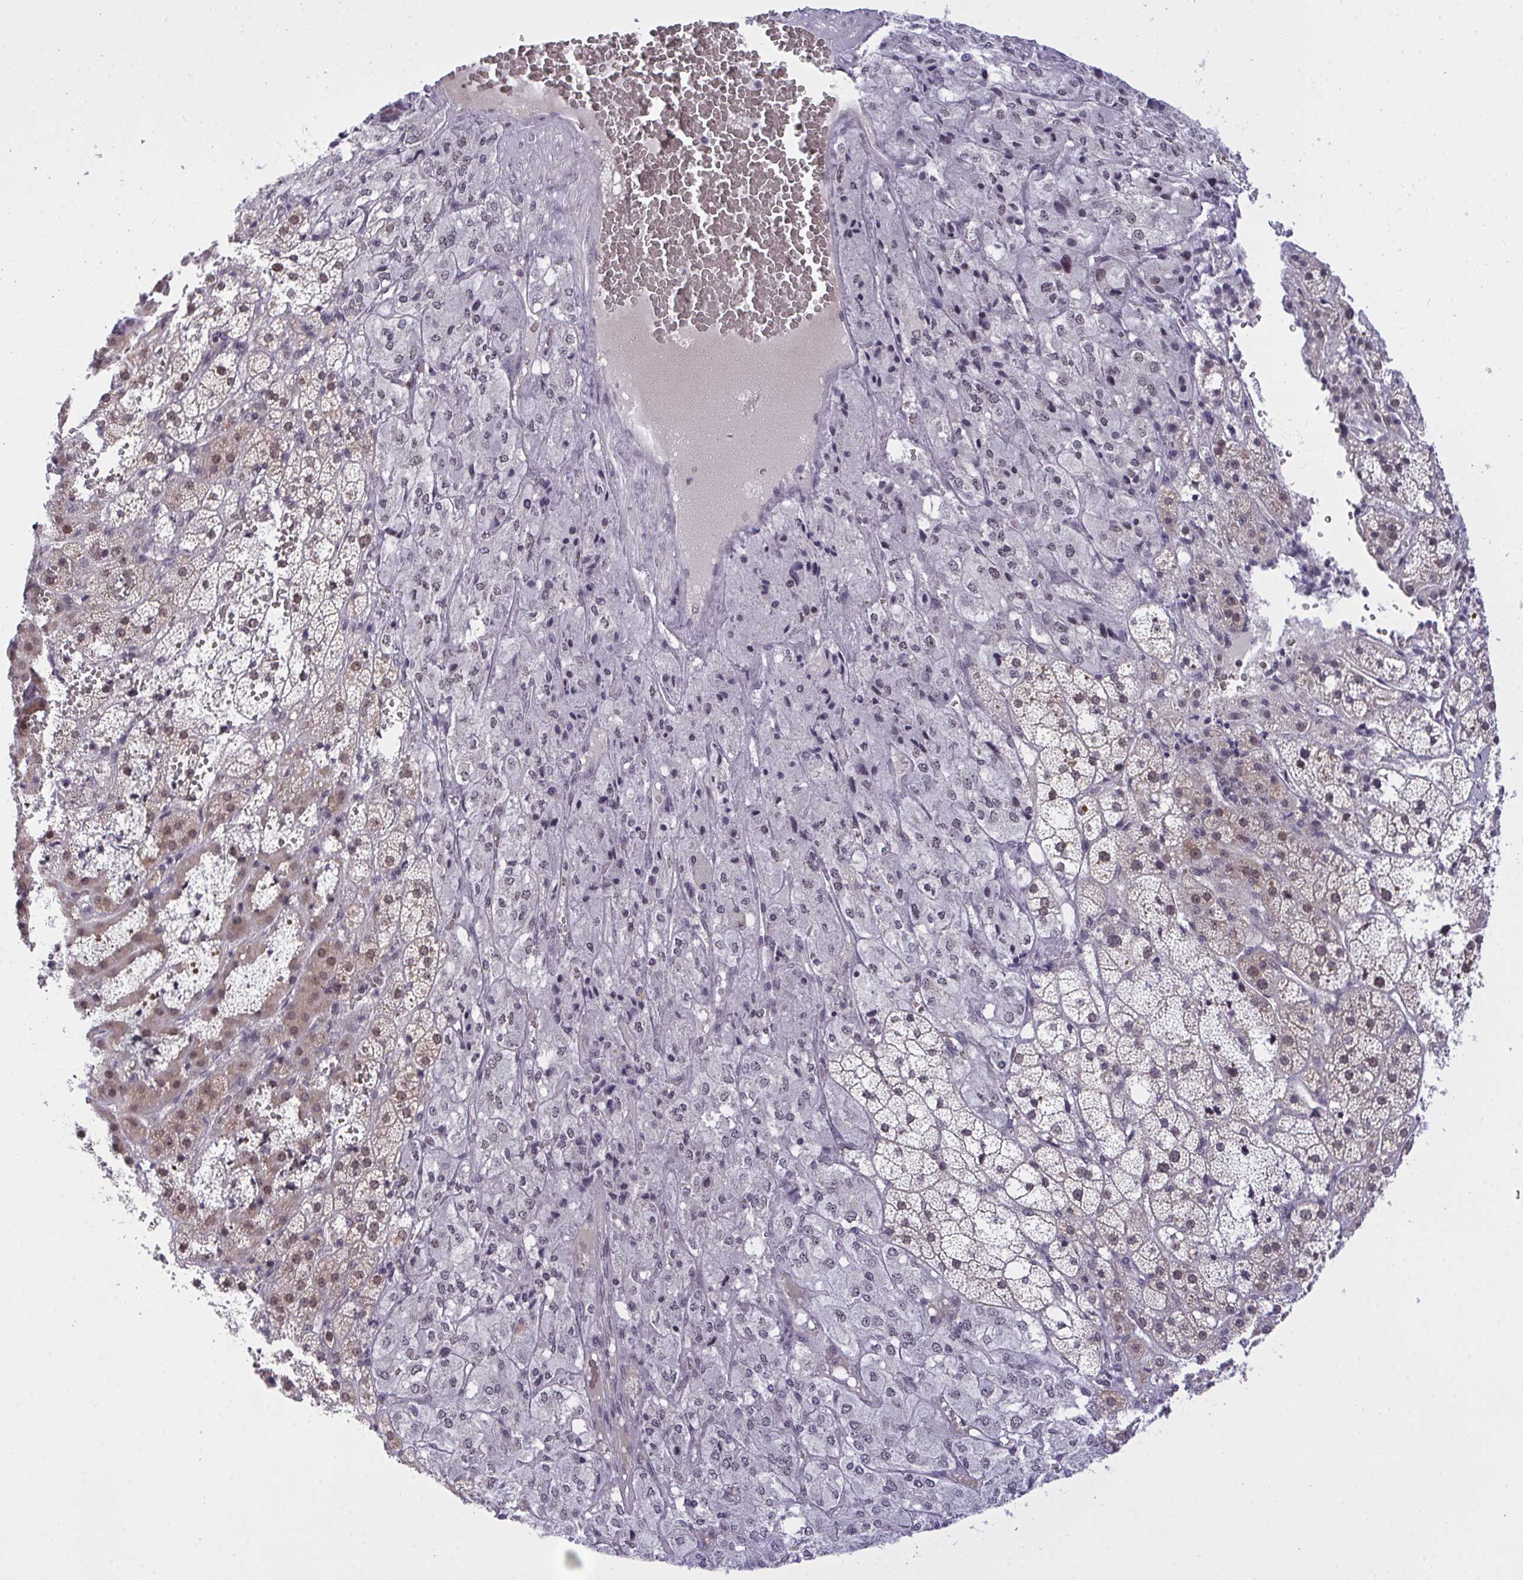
{"staining": {"intensity": "weak", "quantity": "25%-75%", "location": "cytoplasmic/membranous,nuclear"}, "tissue": "adrenal gland", "cell_type": "Glandular cells", "image_type": "normal", "snomed": [{"axis": "morphology", "description": "Normal tissue, NOS"}, {"axis": "topography", "description": "Adrenal gland"}], "caption": "The photomicrograph displays immunohistochemical staining of benign adrenal gland. There is weak cytoplasmic/membranous,nuclear expression is seen in about 25%-75% of glandular cells.", "gene": "RFC4", "patient": {"sex": "male", "age": 53}}